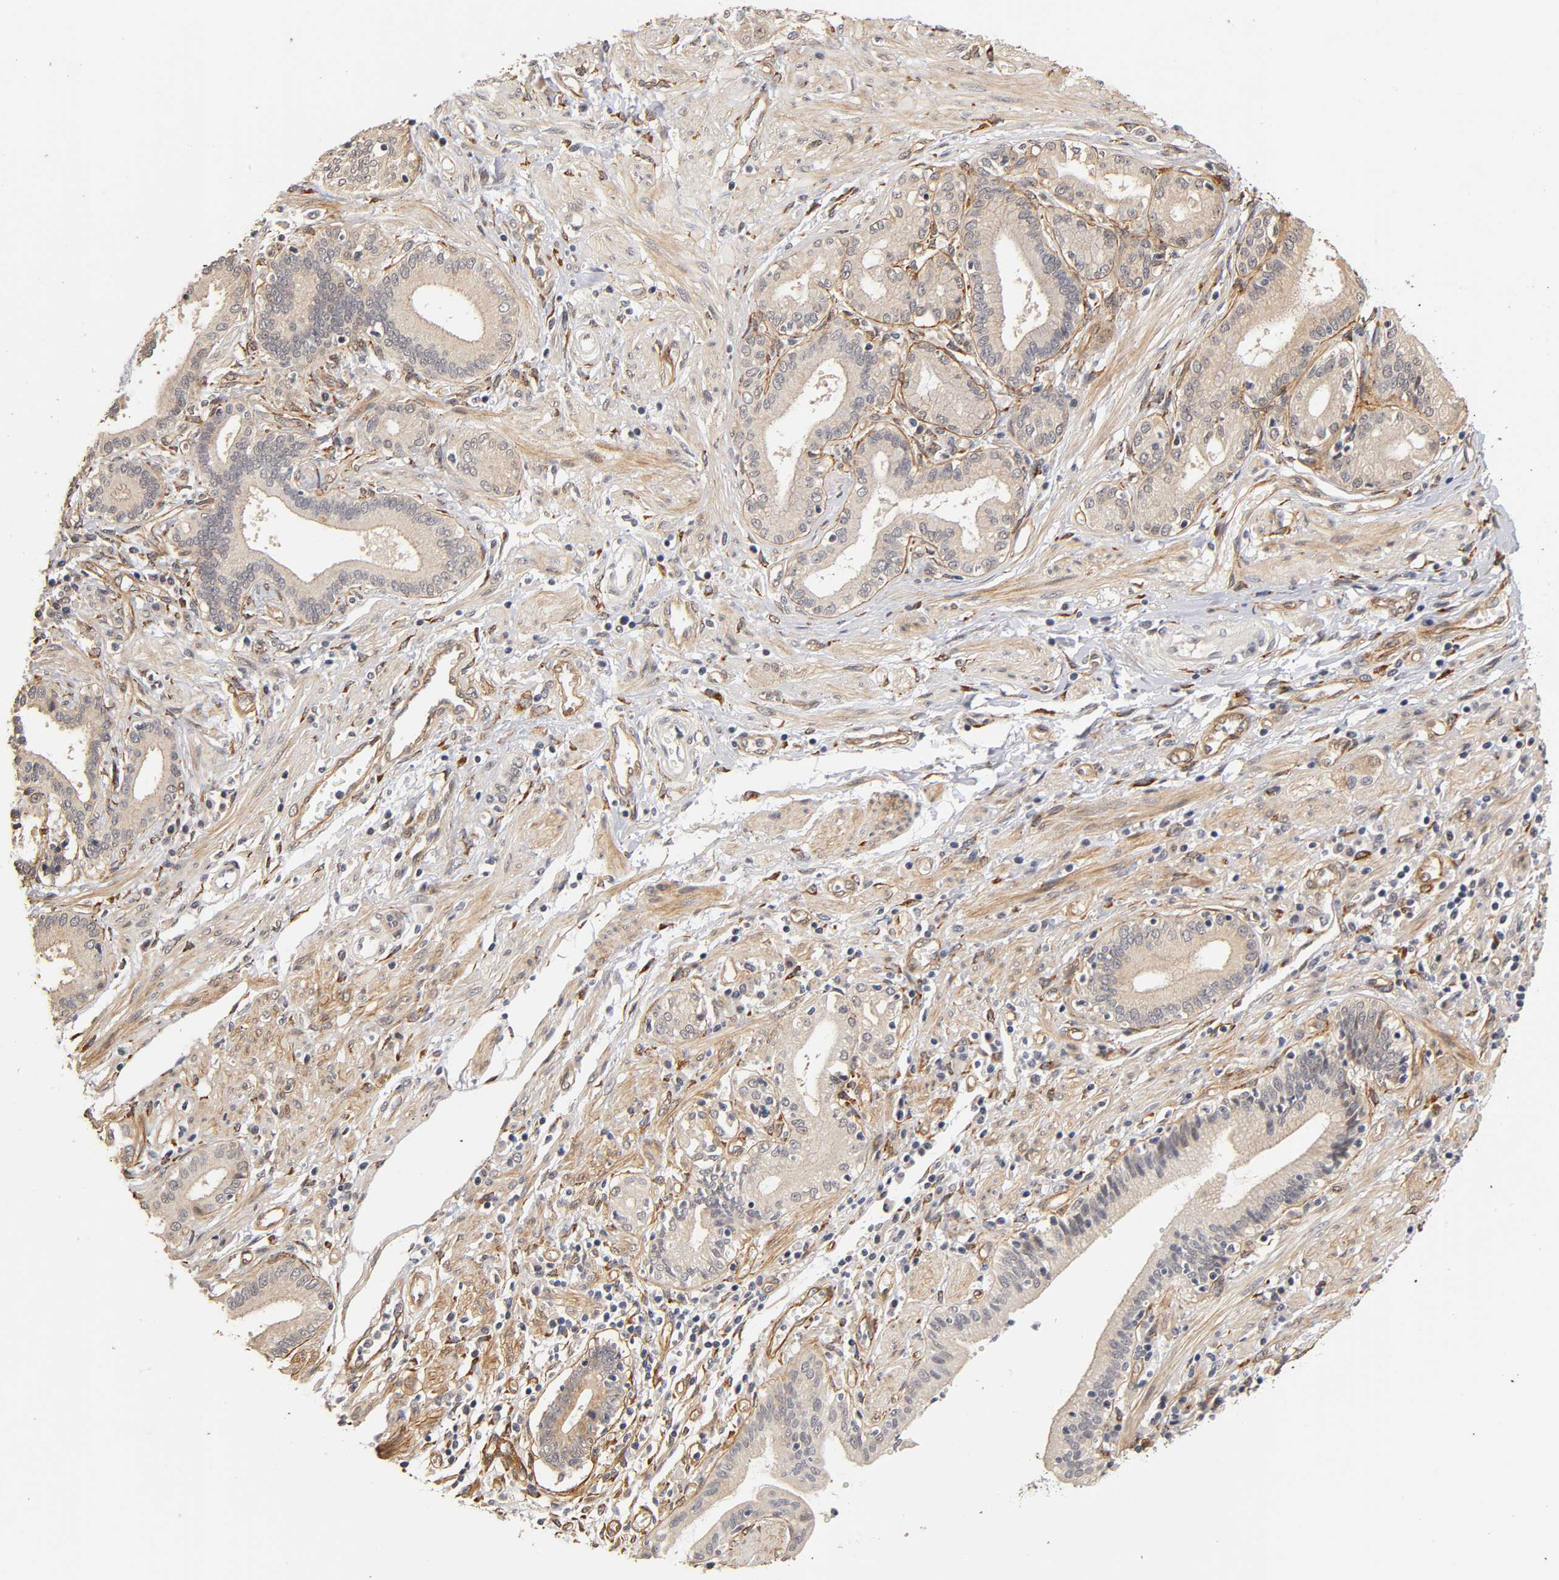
{"staining": {"intensity": "weak", "quantity": "<25%", "location": "cytoplasmic/membranous"}, "tissue": "pancreatic cancer", "cell_type": "Tumor cells", "image_type": "cancer", "snomed": [{"axis": "morphology", "description": "Adenocarcinoma, NOS"}, {"axis": "topography", "description": "Pancreas"}], "caption": "There is no significant positivity in tumor cells of adenocarcinoma (pancreatic).", "gene": "LAMB1", "patient": {"sex": "female", "age": 48}}